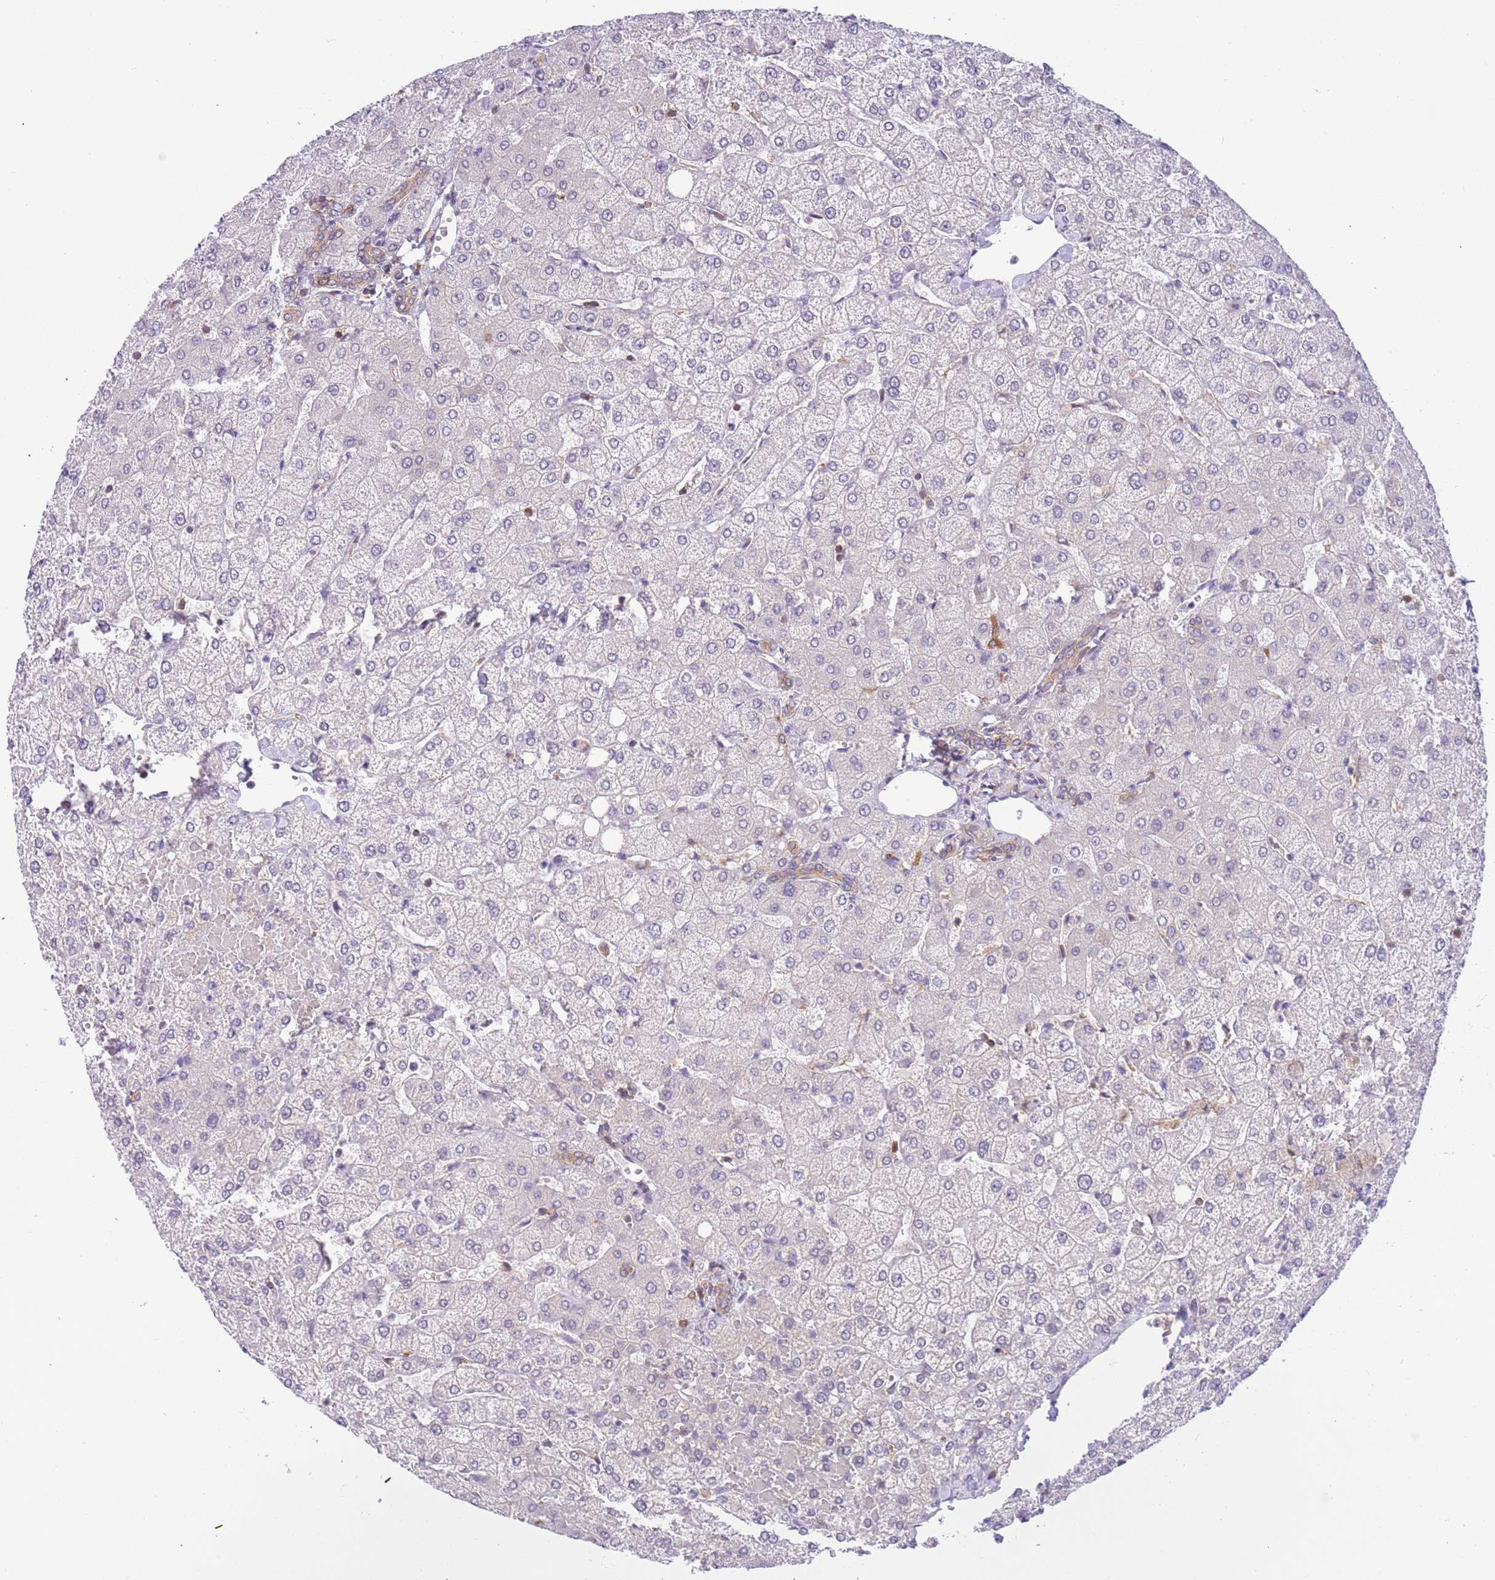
{"staining": {"intensity": "weak", "quantity": "<25%", "location": "cytoplasmic/membranous"}, "tissue": "liver", "cell_type": "Cholangiocytes", "image_type": "normal", "snomed": [{"axis": "morphology", "description": "Normal tissue, NOS"}, {"axis": "topography", "description": "Liver"}], "caption": "Benign liver was stained to show a protein in brown. There is no significant positivity in cholangiocytes. Brightfield microscopy of immunohistochemistry (IHC) stained with DAB (brown) and hematoxylin (blue), captured at high magnification.", "gene": "STIP1", "patient": {"sex": "female", "age": 54}}